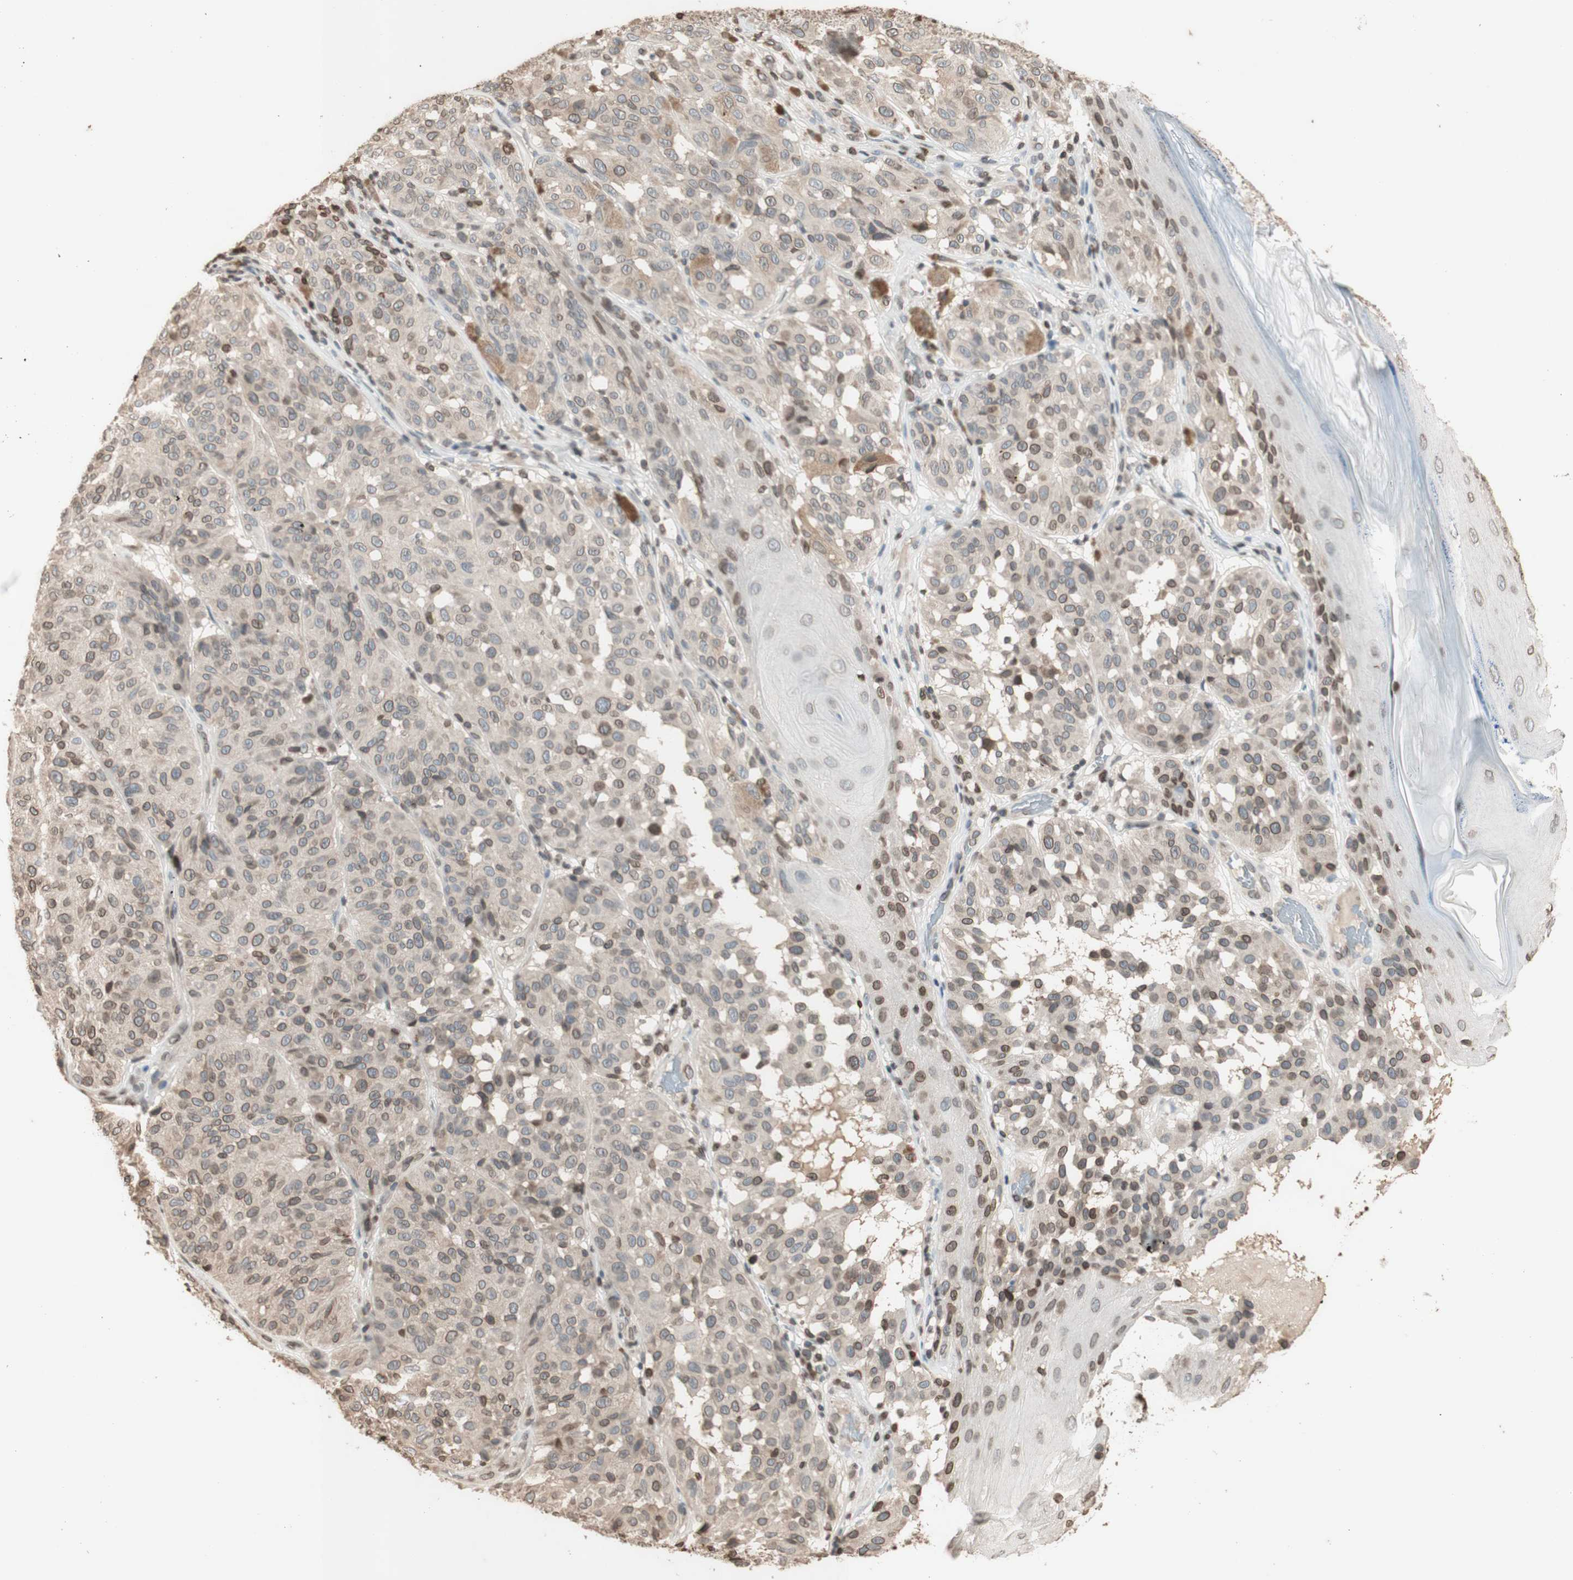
{"staining": {"intensity": "weak", "quantity": "25%-75%", "location": "cytoplasmic/membranous,nuclear"}, "tissue": "melanoma", "cell_type": "Tumor cells", "image_type": "cancer", "snomed": [{"axis": "morphology", "description": "Malignant melanoma, NOS"}, {"axis": "topography", "description": "Skin"}], "caption": "Immunohistochemical staining of human malignant melanoma reveals low levels of weak cytoplasmic/membranous and nuclear expression in approximately 25%-75% of tumor cells.", "gene": "TMPO", "patient": {"sex": "female", "age": 46}}